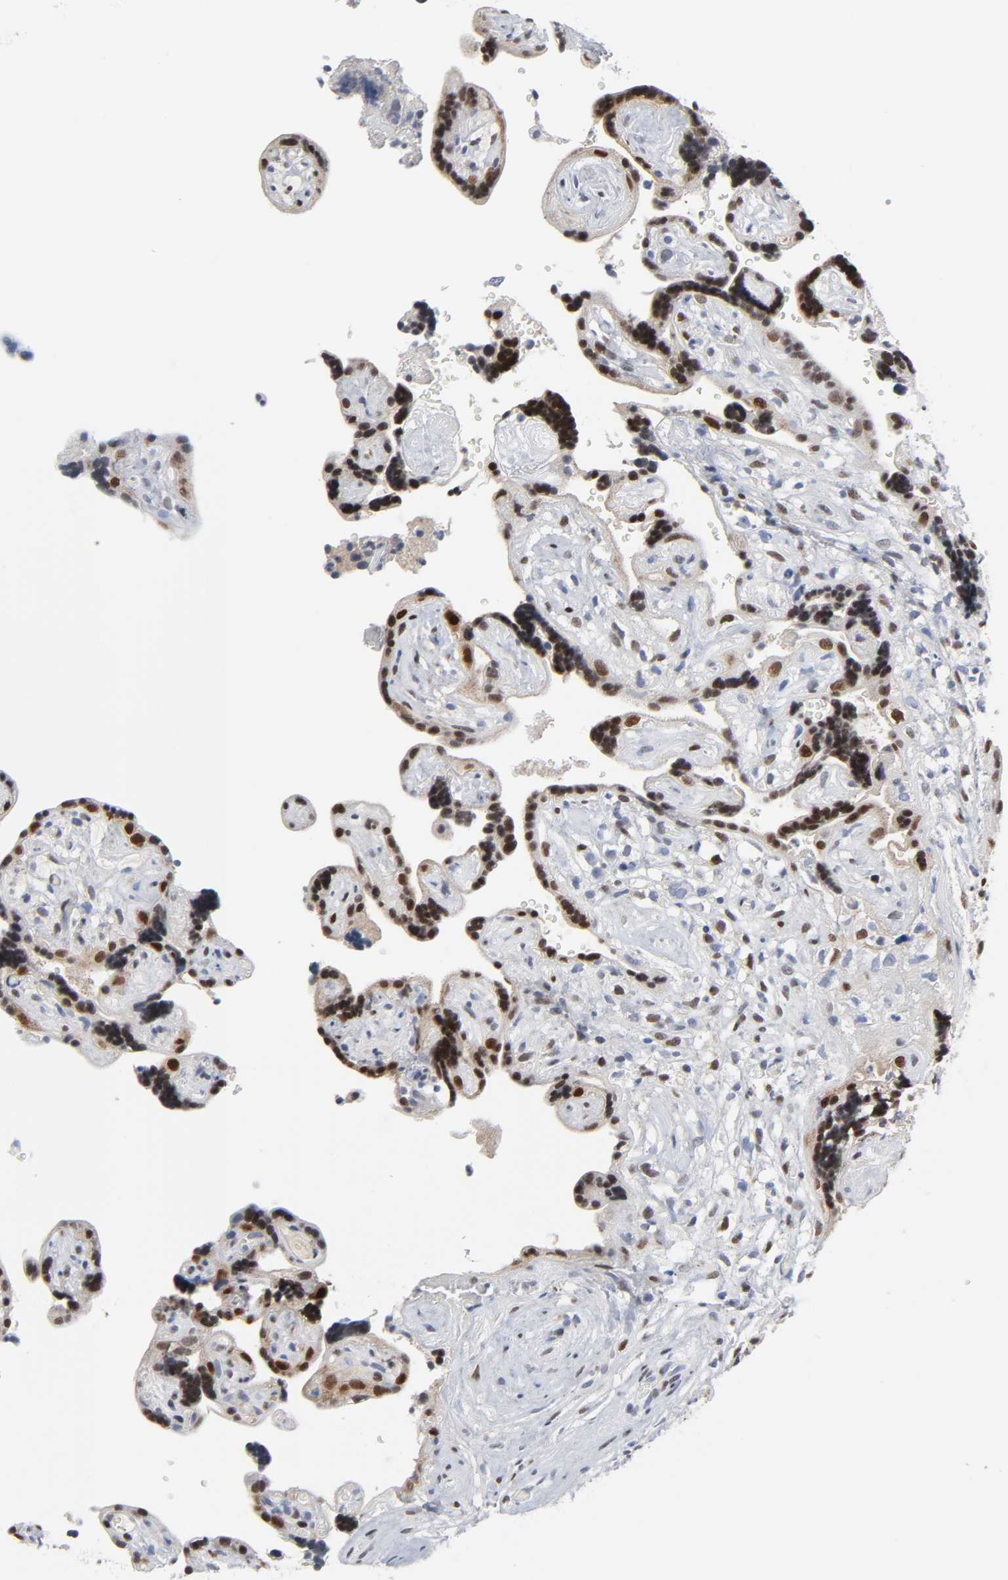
{"staining": {"intensity": "strong", "quantity": ">75%", "location": "cytoplasmic/membranous,nuclear"}, "tissue": "placenta", "cell_type": "Decidual cells", "image_type": "normal", "snomed": [{"axis": "morphology", "description": "Normal tissue, NOS"}, {"axis": "topography", "description": "Placenta"}], "caption": "An image of placenta stained for a protein shows strong cytoplasmic/membranous,nuclear brown staining in decidual cells. (Brightfield microscopy of DAB IHC at high magnification).", "gene": "WEE1", "patient": {"sex": "female", "age": 30}}